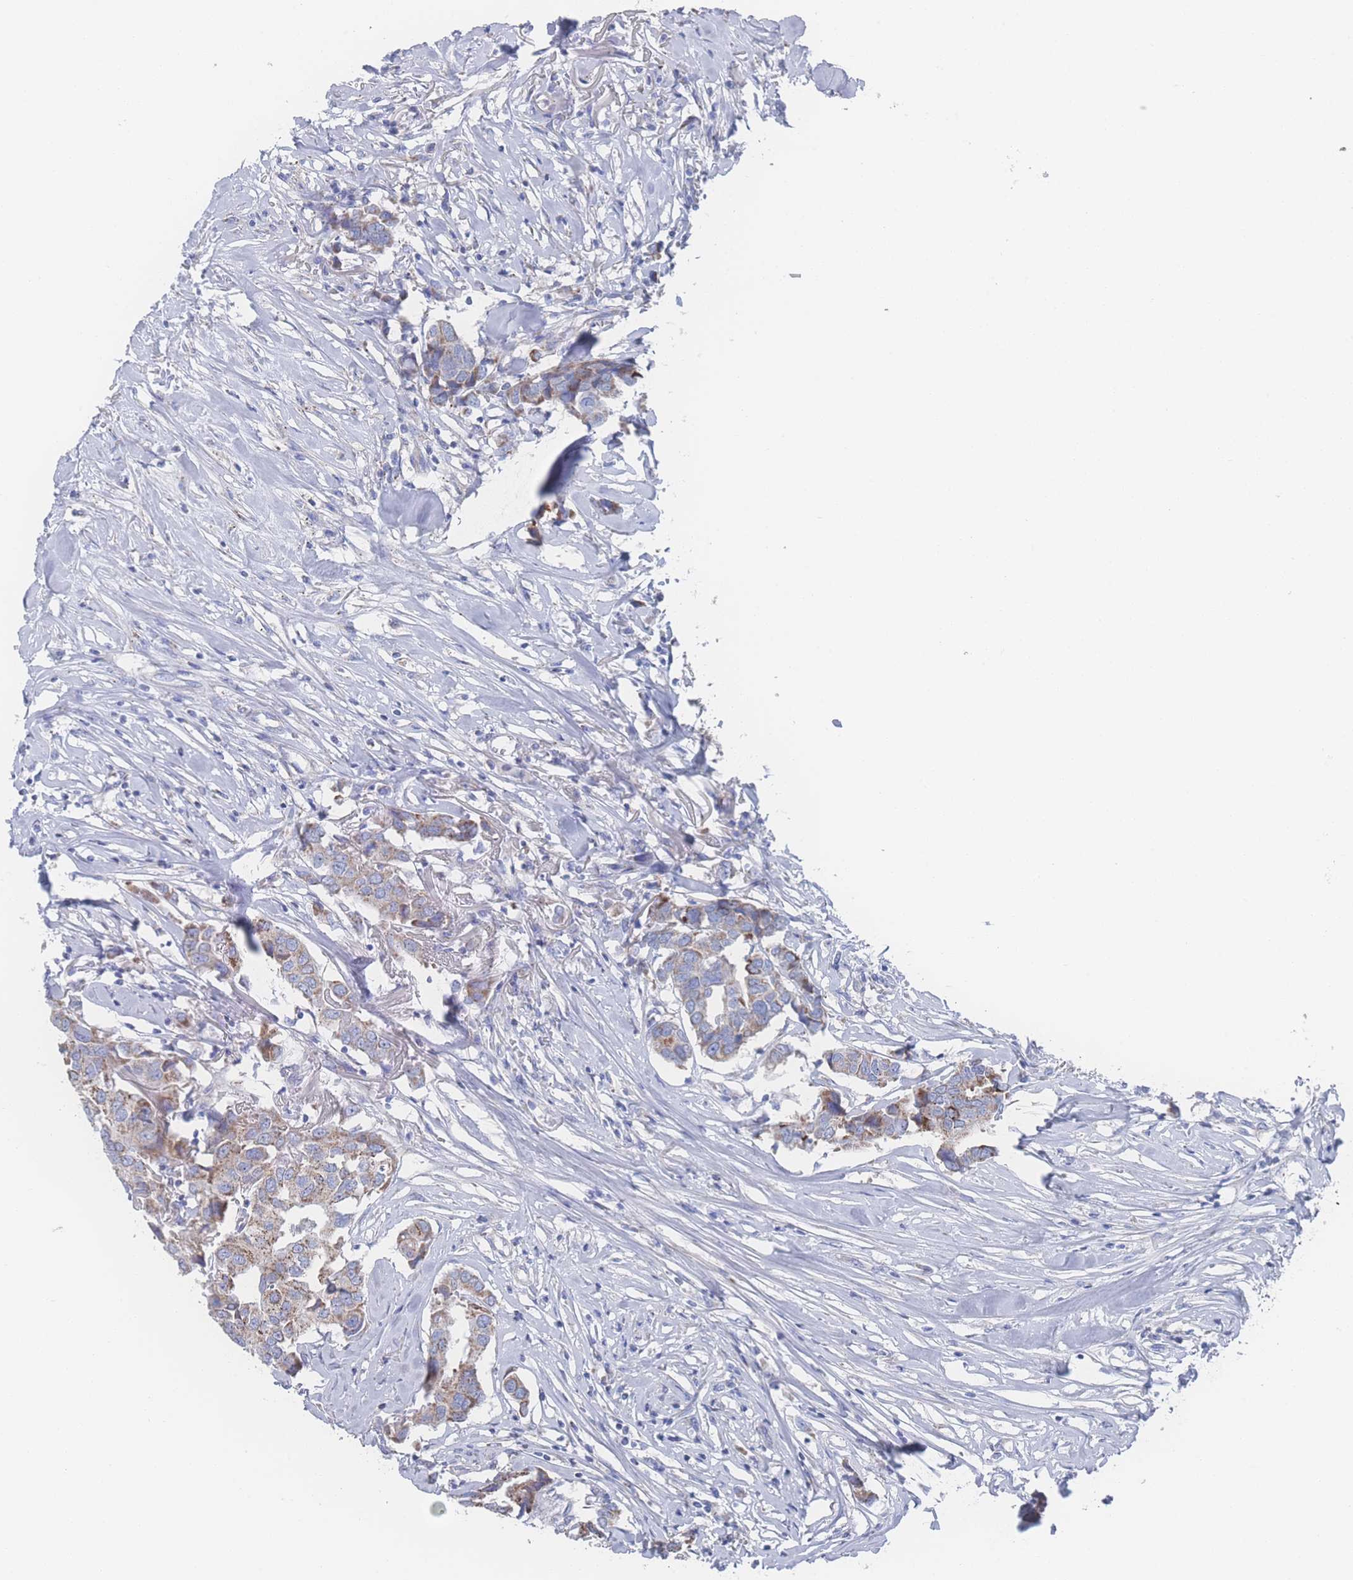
{"staining": {"intensity": "moderate", "quantity": ">75%", "location": "cytoplasmic/membranous"}, "tissue": "breast cancer", "cell_type": "Tumor cells", "image_type": "cancer", "snomed": [{"axis": "morphology", "description": "Duct carcinoma"}, {"axis": "topography", "description": "Breast"}], "caption": "A brown stain highlights moderate cytoplasmic/membranous expression of a protein in intraductal carcinoma (breast) tumor cells.", "gene": "SNPH", "patient": {"sex": "female", "age": 80}}